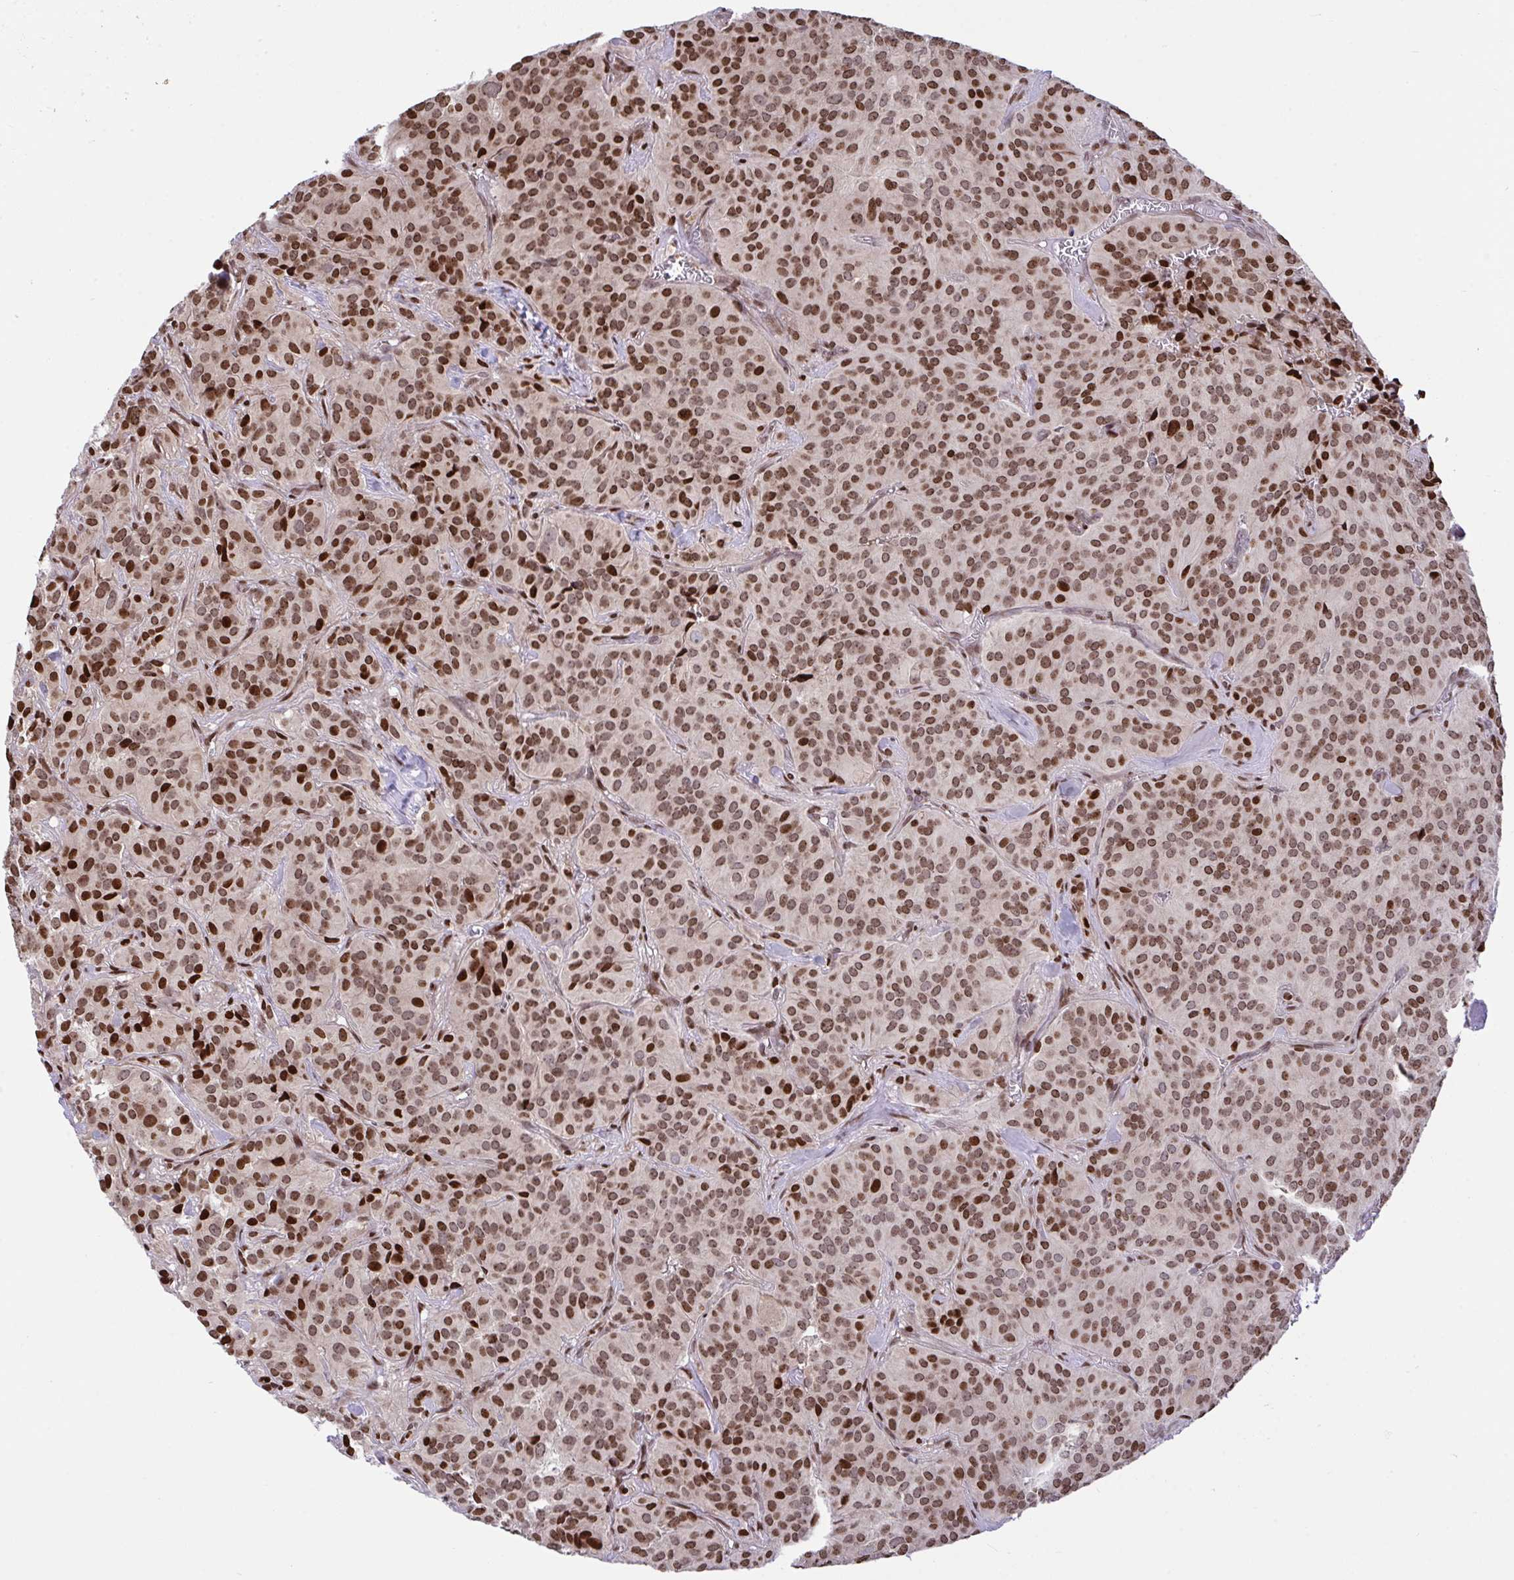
{"staining": {"intensity": "moderate", "quantity": ">75%", "location": "nuclear"}, "tissue": "glioma", "cell_type": "Tumor cells", "image_type": "cancer", "snomed": [{"axis": "morphology", "description": "Glioma, malignant, Low grade"}, {"axis": "topography", "description": "Brain"}], "caption": "This image displays IHC staining of human malignant glioma (low-grade), with medium moderate nuclear staining in approximately >75% of tumor cells.", "gene": "RAPGEF5", "patient": {"sex": "male", "age": 42}}